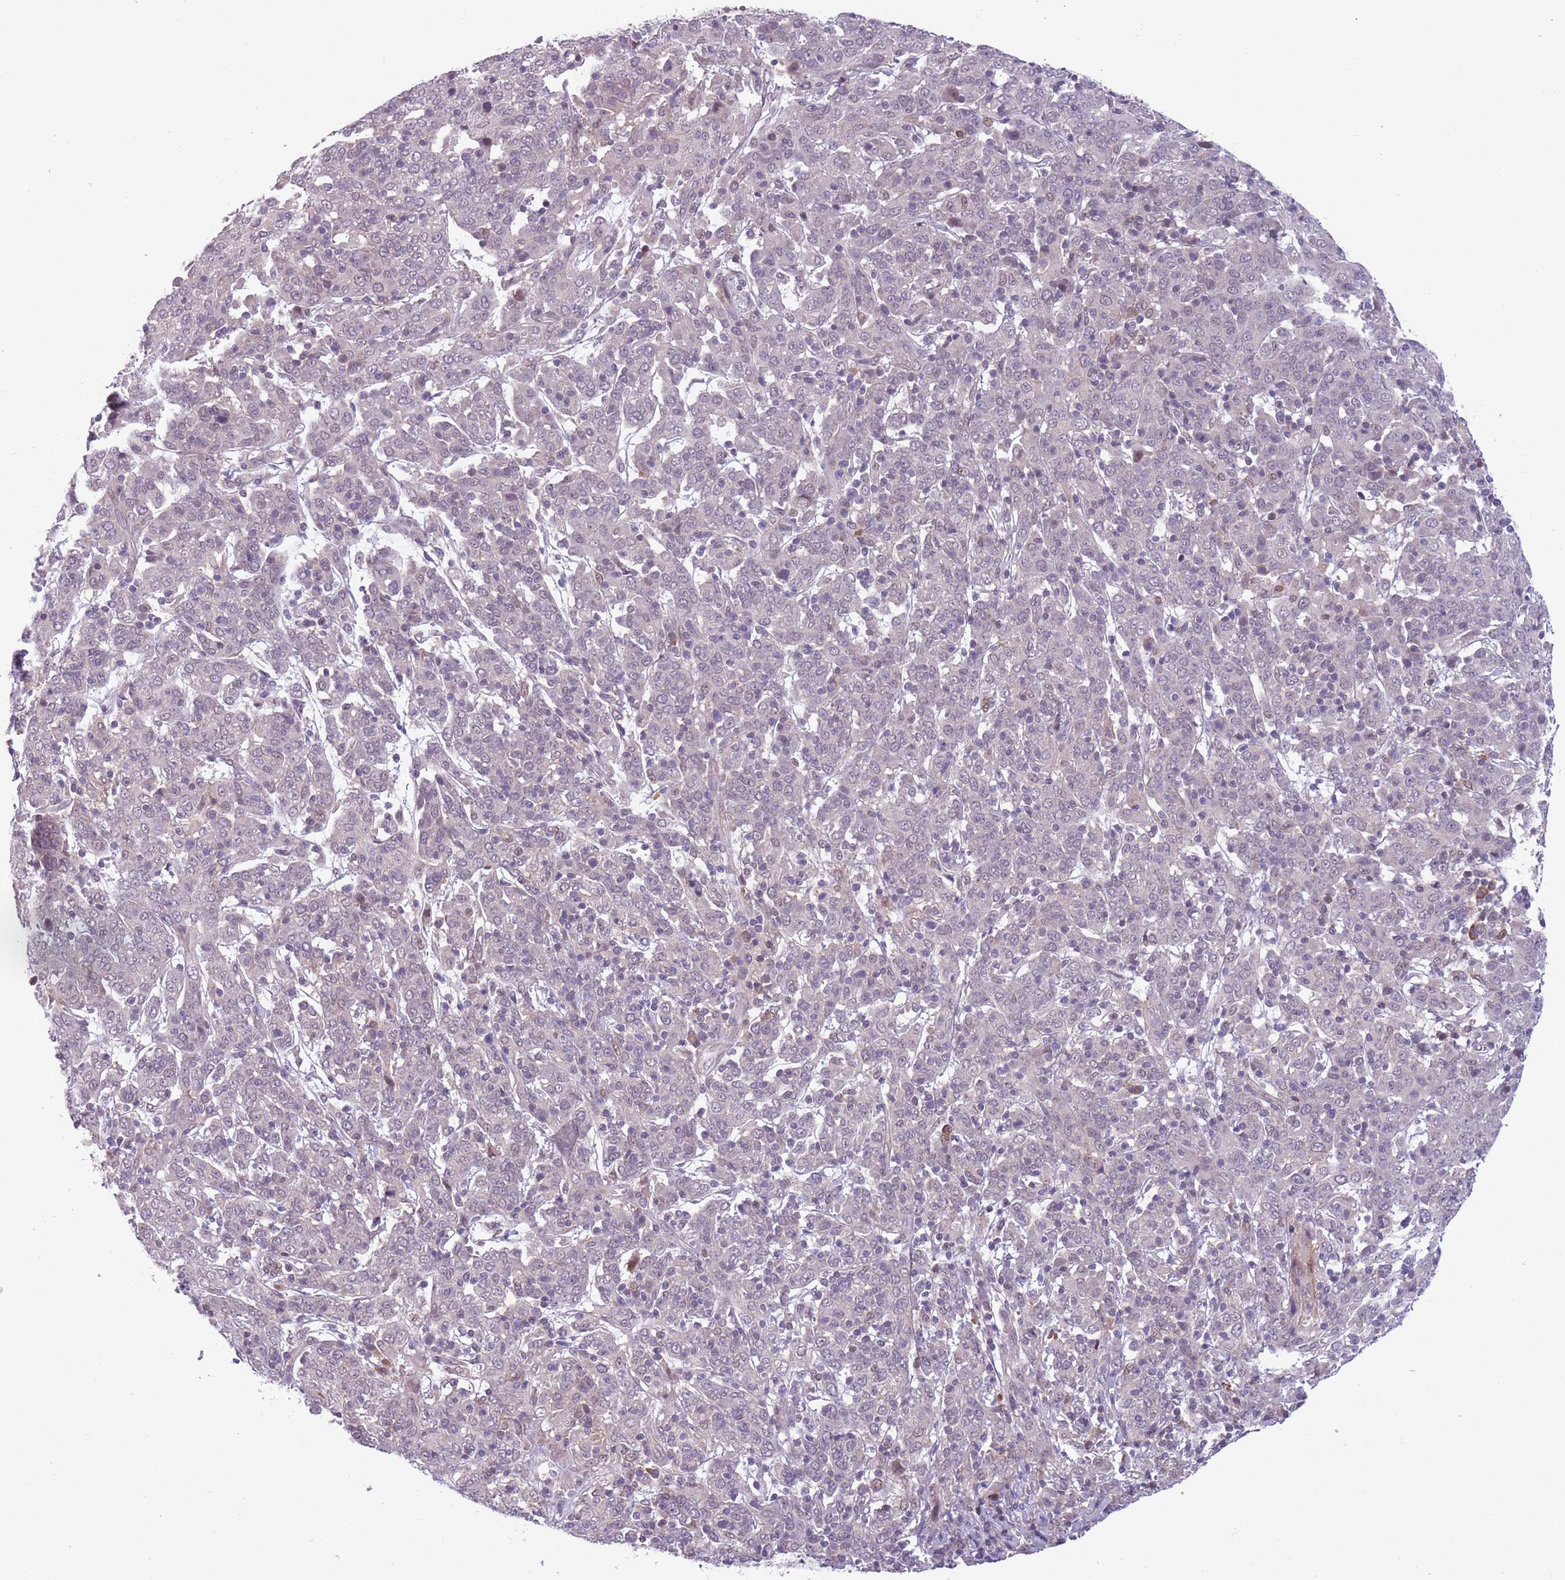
{"staining": {"intensity": "negative", "quantity": "none", "location": "none"}, "tissue": "cervical cancer", "cell_type": "Tumor cells", "image_type": "cancer", "snomed": [{"axis": "morphology", "description": "Squamous cell carcinoma, NOS"}, {"axis": "topography", "description": "Cervix"}], "caption": "The micrograph shows no significant positivity in tumor cells of cervical cancer.", "gene": "JAML", "patient": {"sex": "female", "age": 67}}